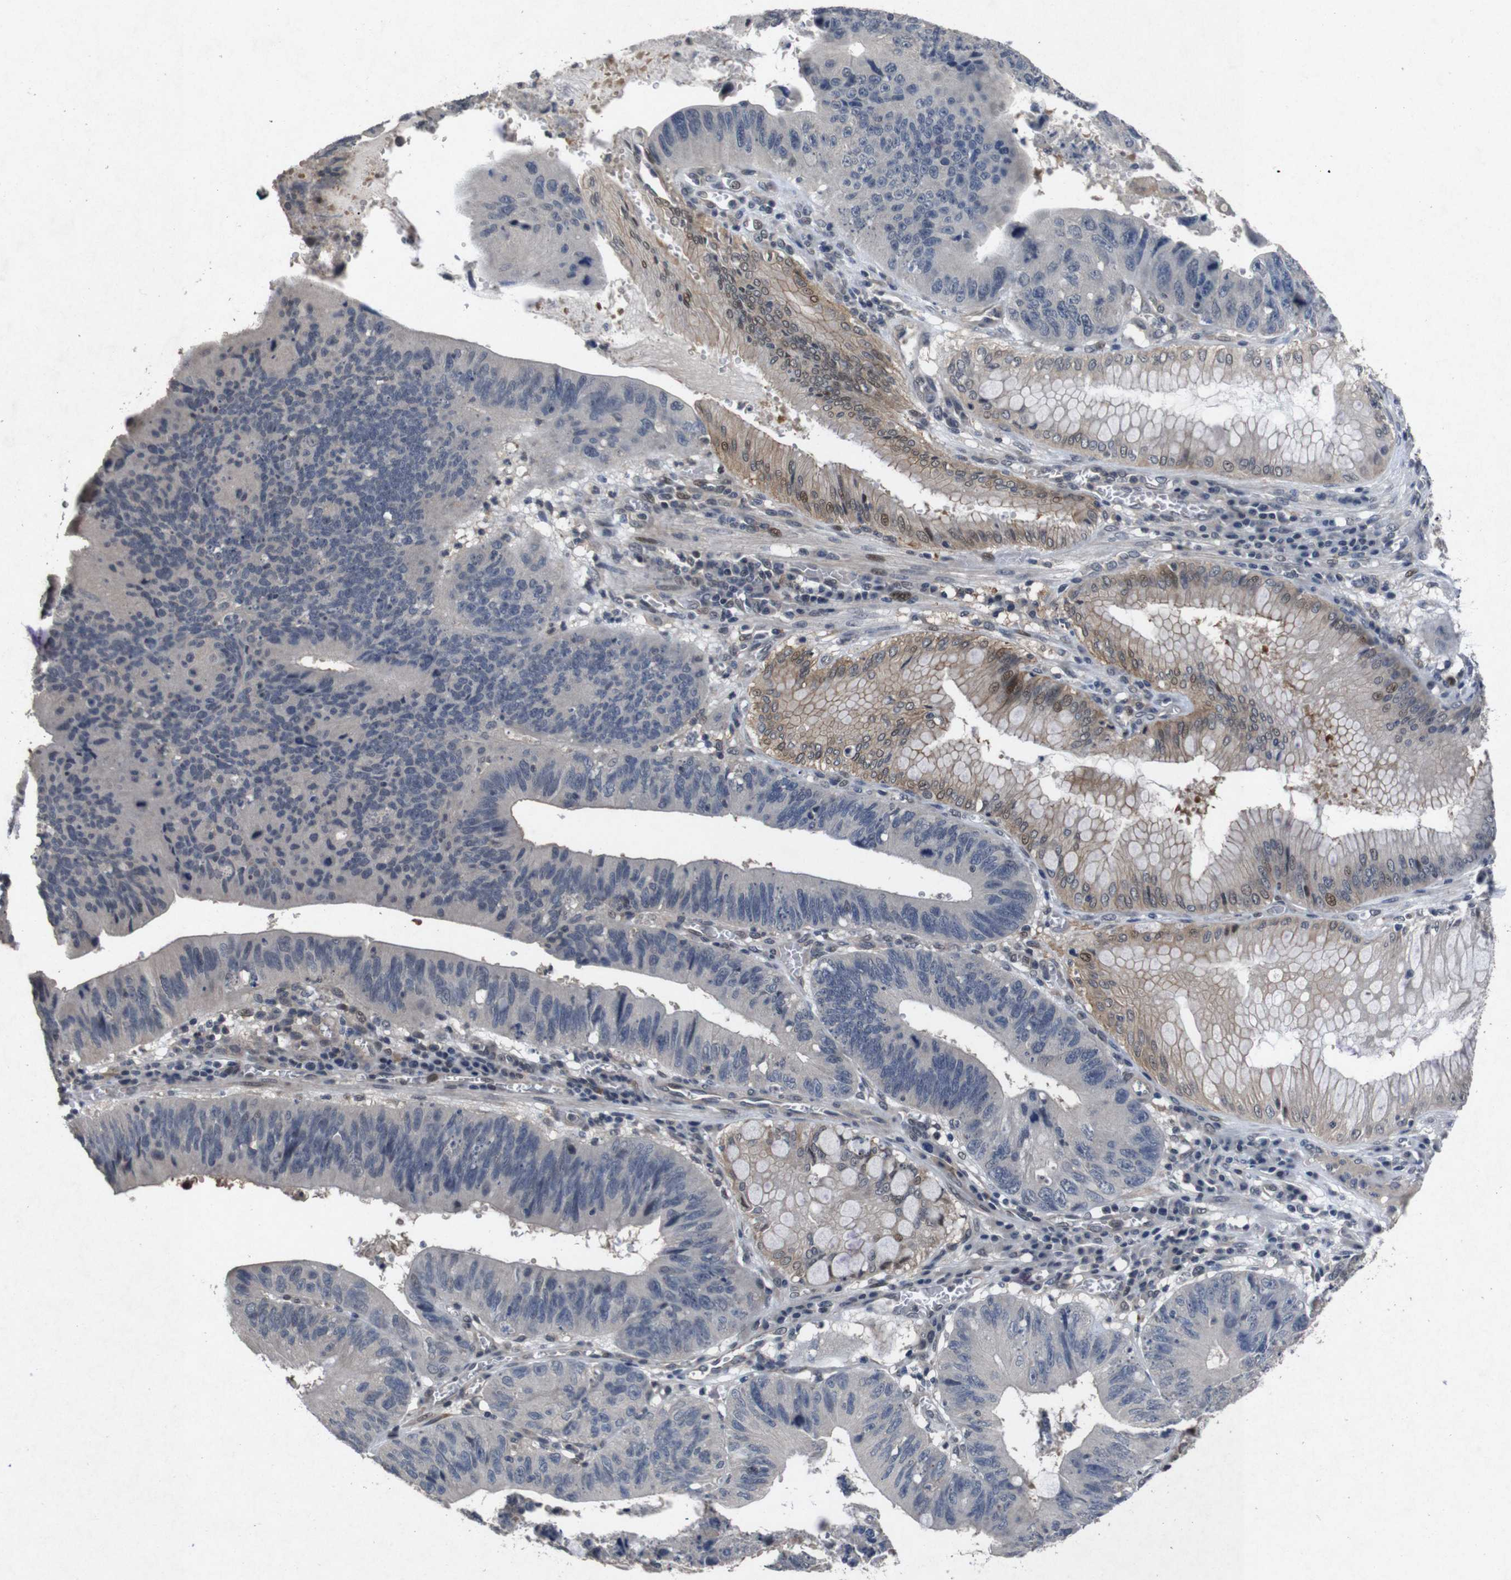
{"staining": {"intensity": "weak", "quantity": "25%-75%", "location": "cytoplasmic/membranous,nuclear"}, "tissue": "stomach cancer", "cell_type": "Tumor cells", "image_type": "cancer", "snomed": [{"axis": "morphology", "description": "Adenocarcinoma, NOS"}, {"axis": "topography", "description": "Stomach"}], "caption": "A low amount of weak cytoplasmic/membranous and nuclear staining is identified in about 25%-75% of tumor cells in stomach cancer (adenocarcinoma) tissue.", "gene": "AKT3", "patient": {"sex": "male", "age": 59}}